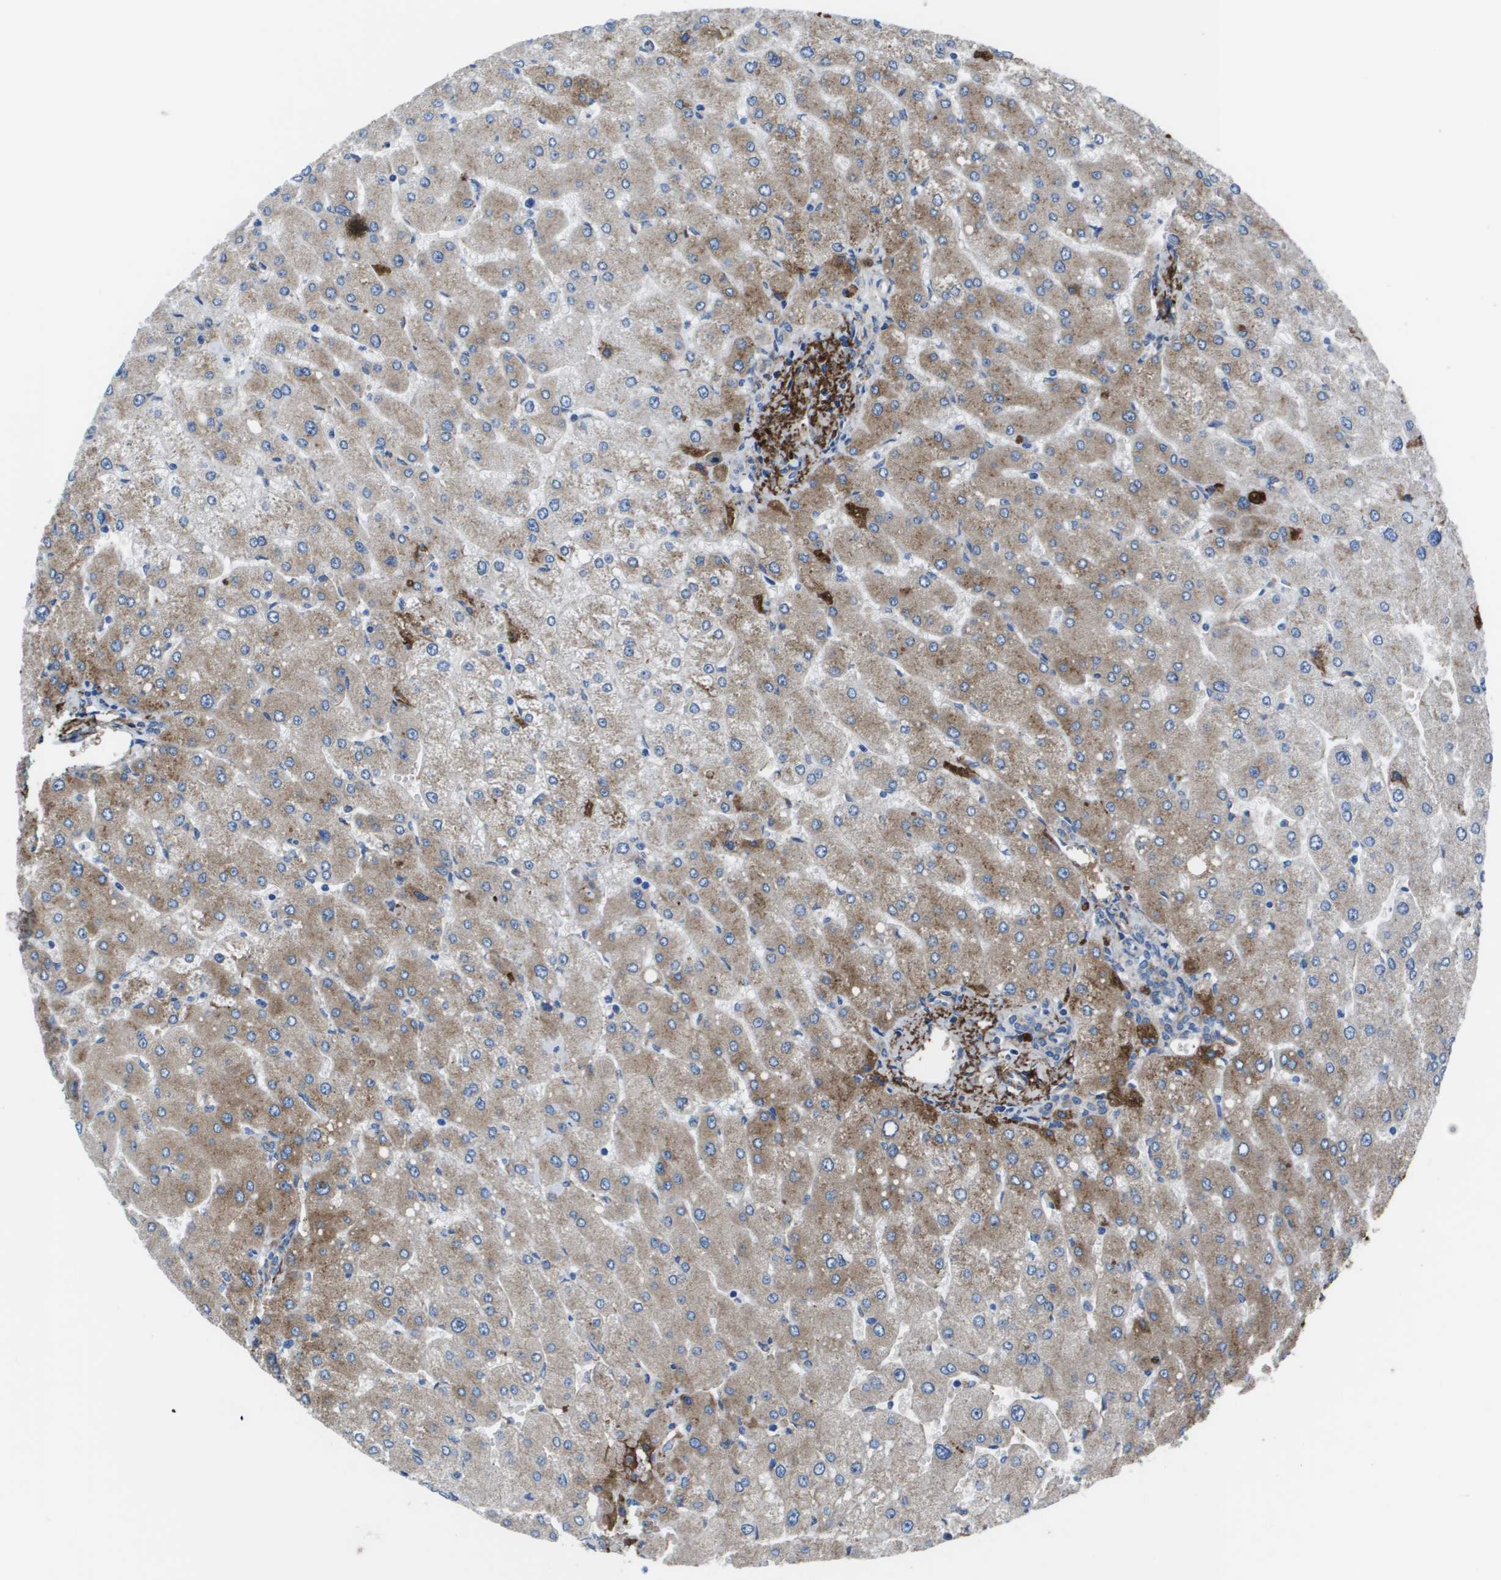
{"staining": {"intensity": "negative", "quantity": "none", "location": "none"}, "tissue": "liver", "cell_type": "Cholangiocytes", "image_type": "normal", "snomed": [{"axis": "morphology", "description": "Normal tissue, NOS"}, {"axis": "topography", "description": "Liver"}], "caption": "This is an IHC histopathology image of normal liver. There is no positivity in cholangiocytes.", "gene": "VTN", "patient": {"sex": "male", "age": 55}}